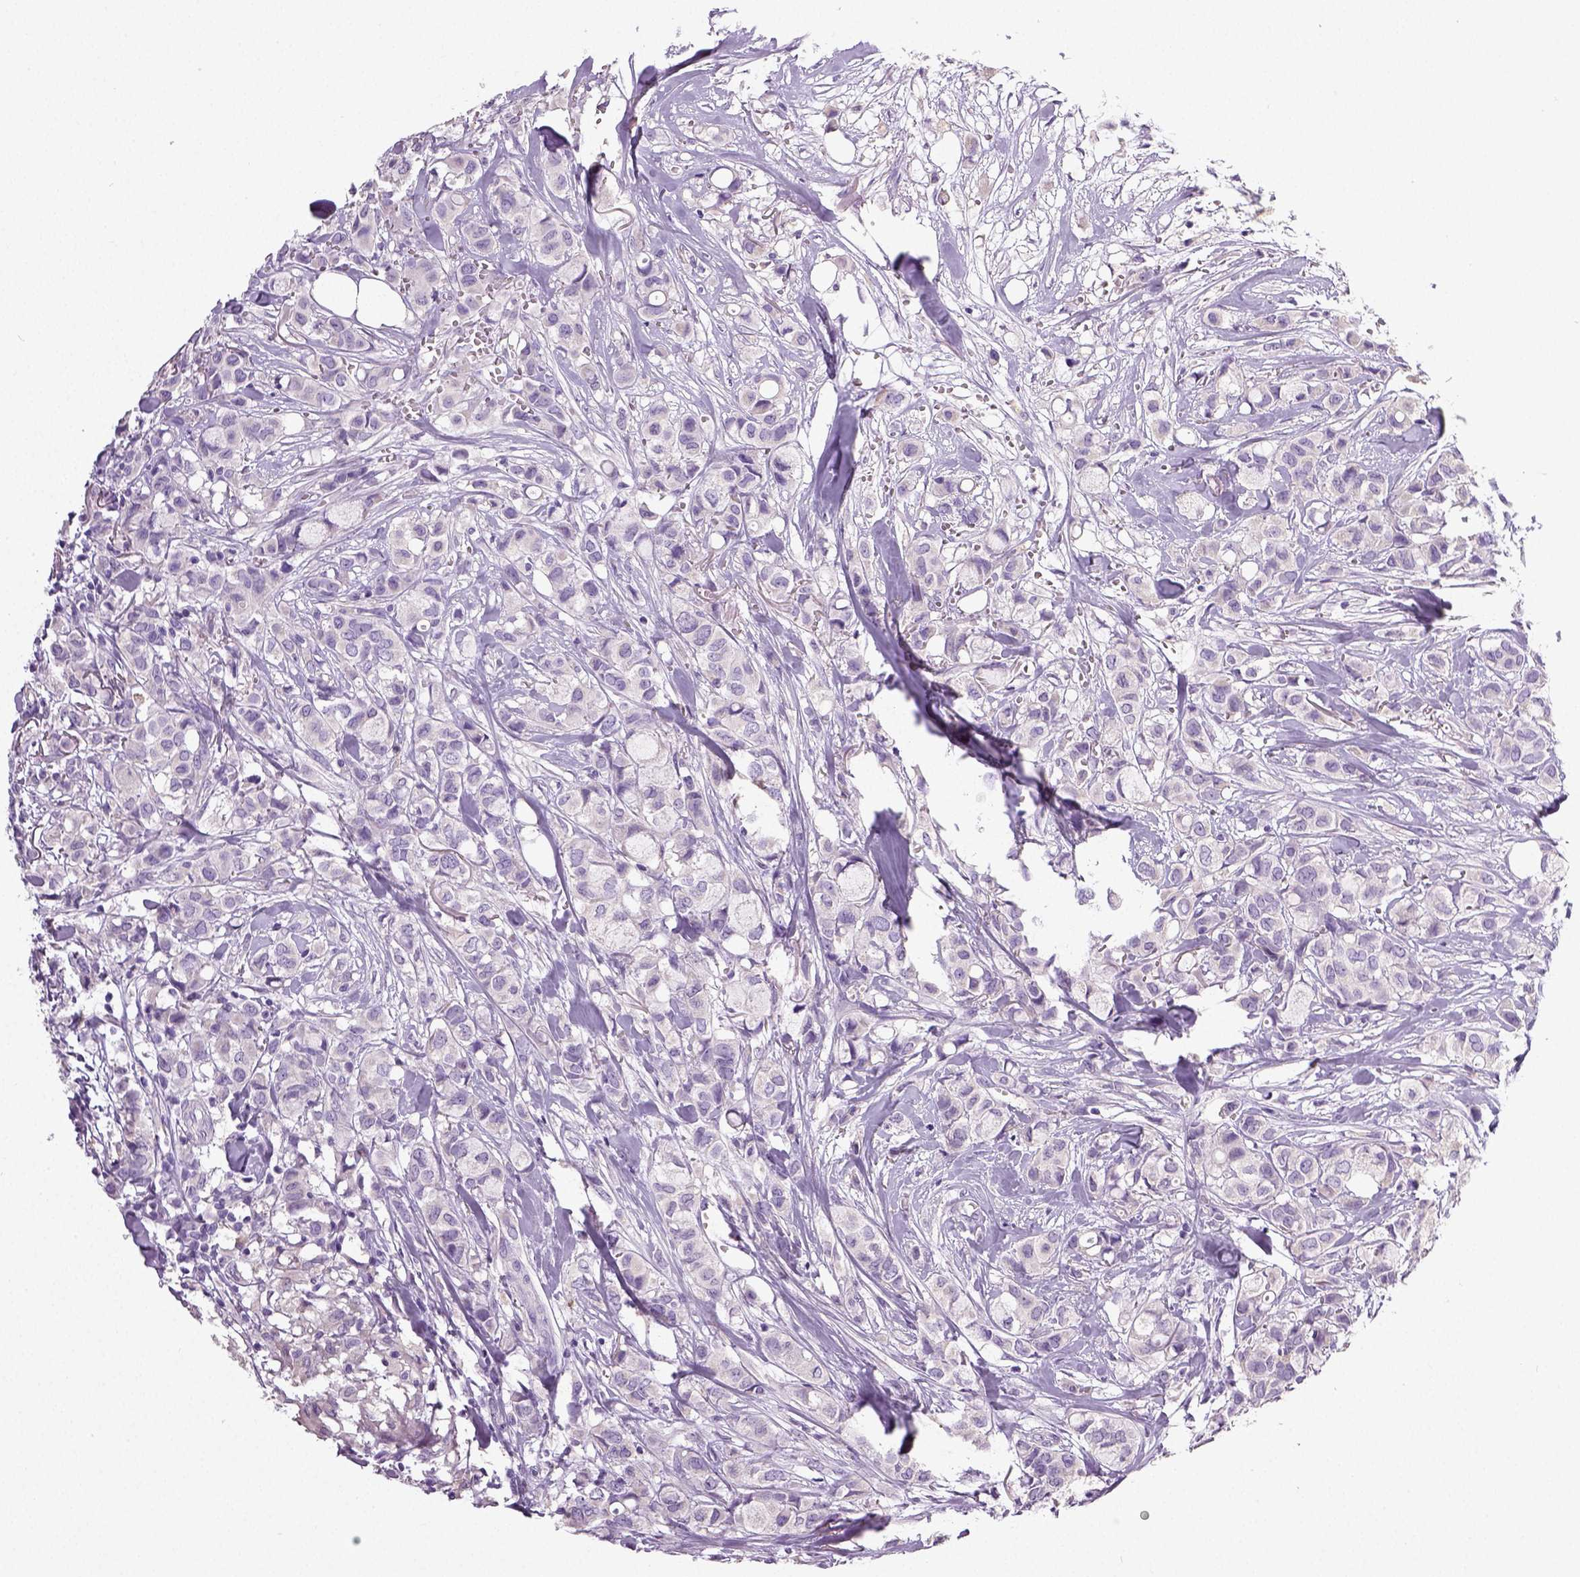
{"staining": {"intensity": "negative", "quantity": "none", "location": "none"}, "tissue": "breast cancer", "cell_type": "Tumor cells", "image_type": "cancer", "snomed": [{"axis": "morphology", "description": "Duct carcinoma"}, {"axis": "topography", "description": "Breast"}], "caption": "The histopathology image exhibits no significant staining in tumor cells of intraductal carcinoma (breast).", "gene": "NECAB2", "patient": {"sex": "female", "age": 85}}